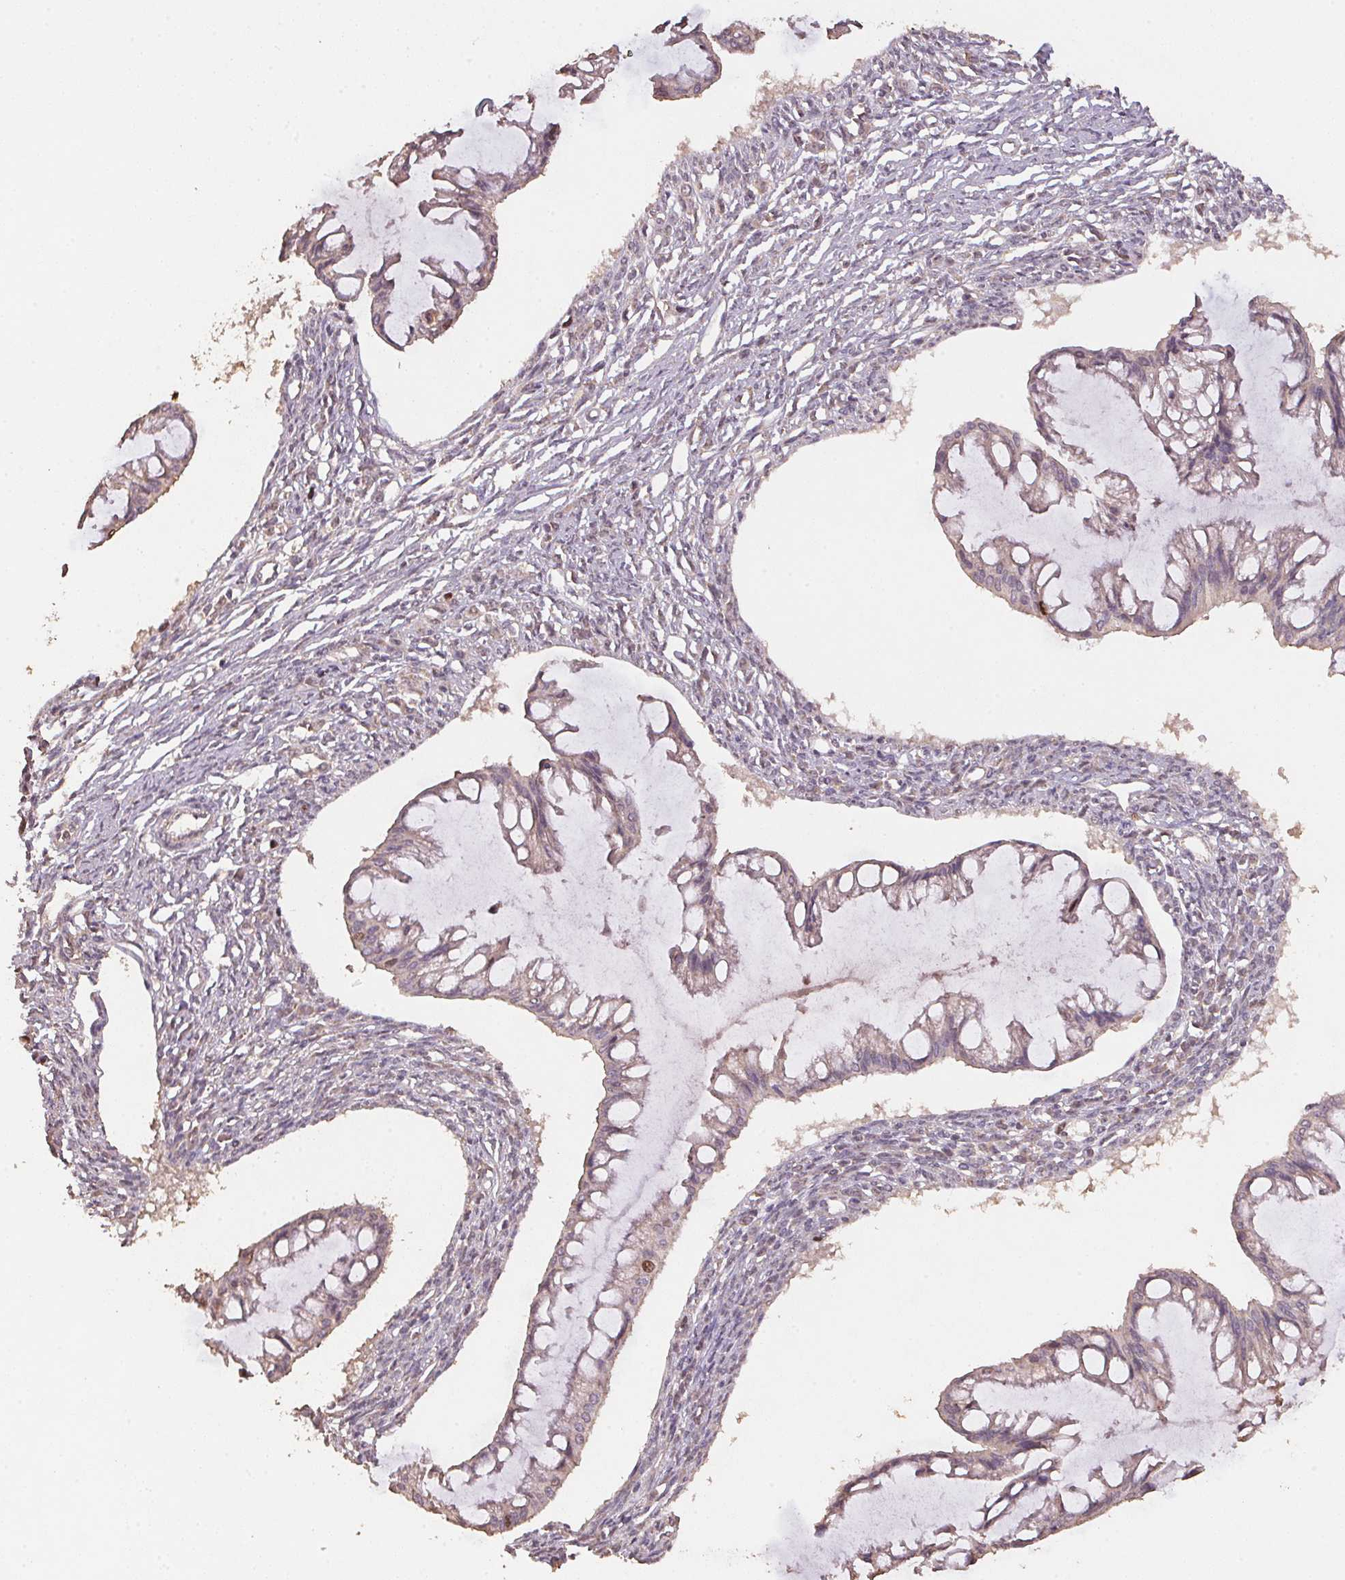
{"staining": {"intensity": "negative", "quantity": "none", "location": "none"}, "tissue": "ovarian cancer", "cell_type": "Tumor cells", "image_type": "cancer", "snomed": [{"axis": "morphology", "description": "Cystadenocarcinoma, mucinous, NOS"}, {"axis": "topography", "description": "Ovary"}], "caption": "This is a micrograph of IHC staining of mucinous cystadenocarcinoma (ovarian), which shows no staining in tumor cells. Brightfield microscopy of immunohistochemistry (IHC) stained with DAB (brown) and hematoxylin (blue), captured at high magnification.", "gene": "CENPF", "patient": {"sex": "female", "age": 73}}